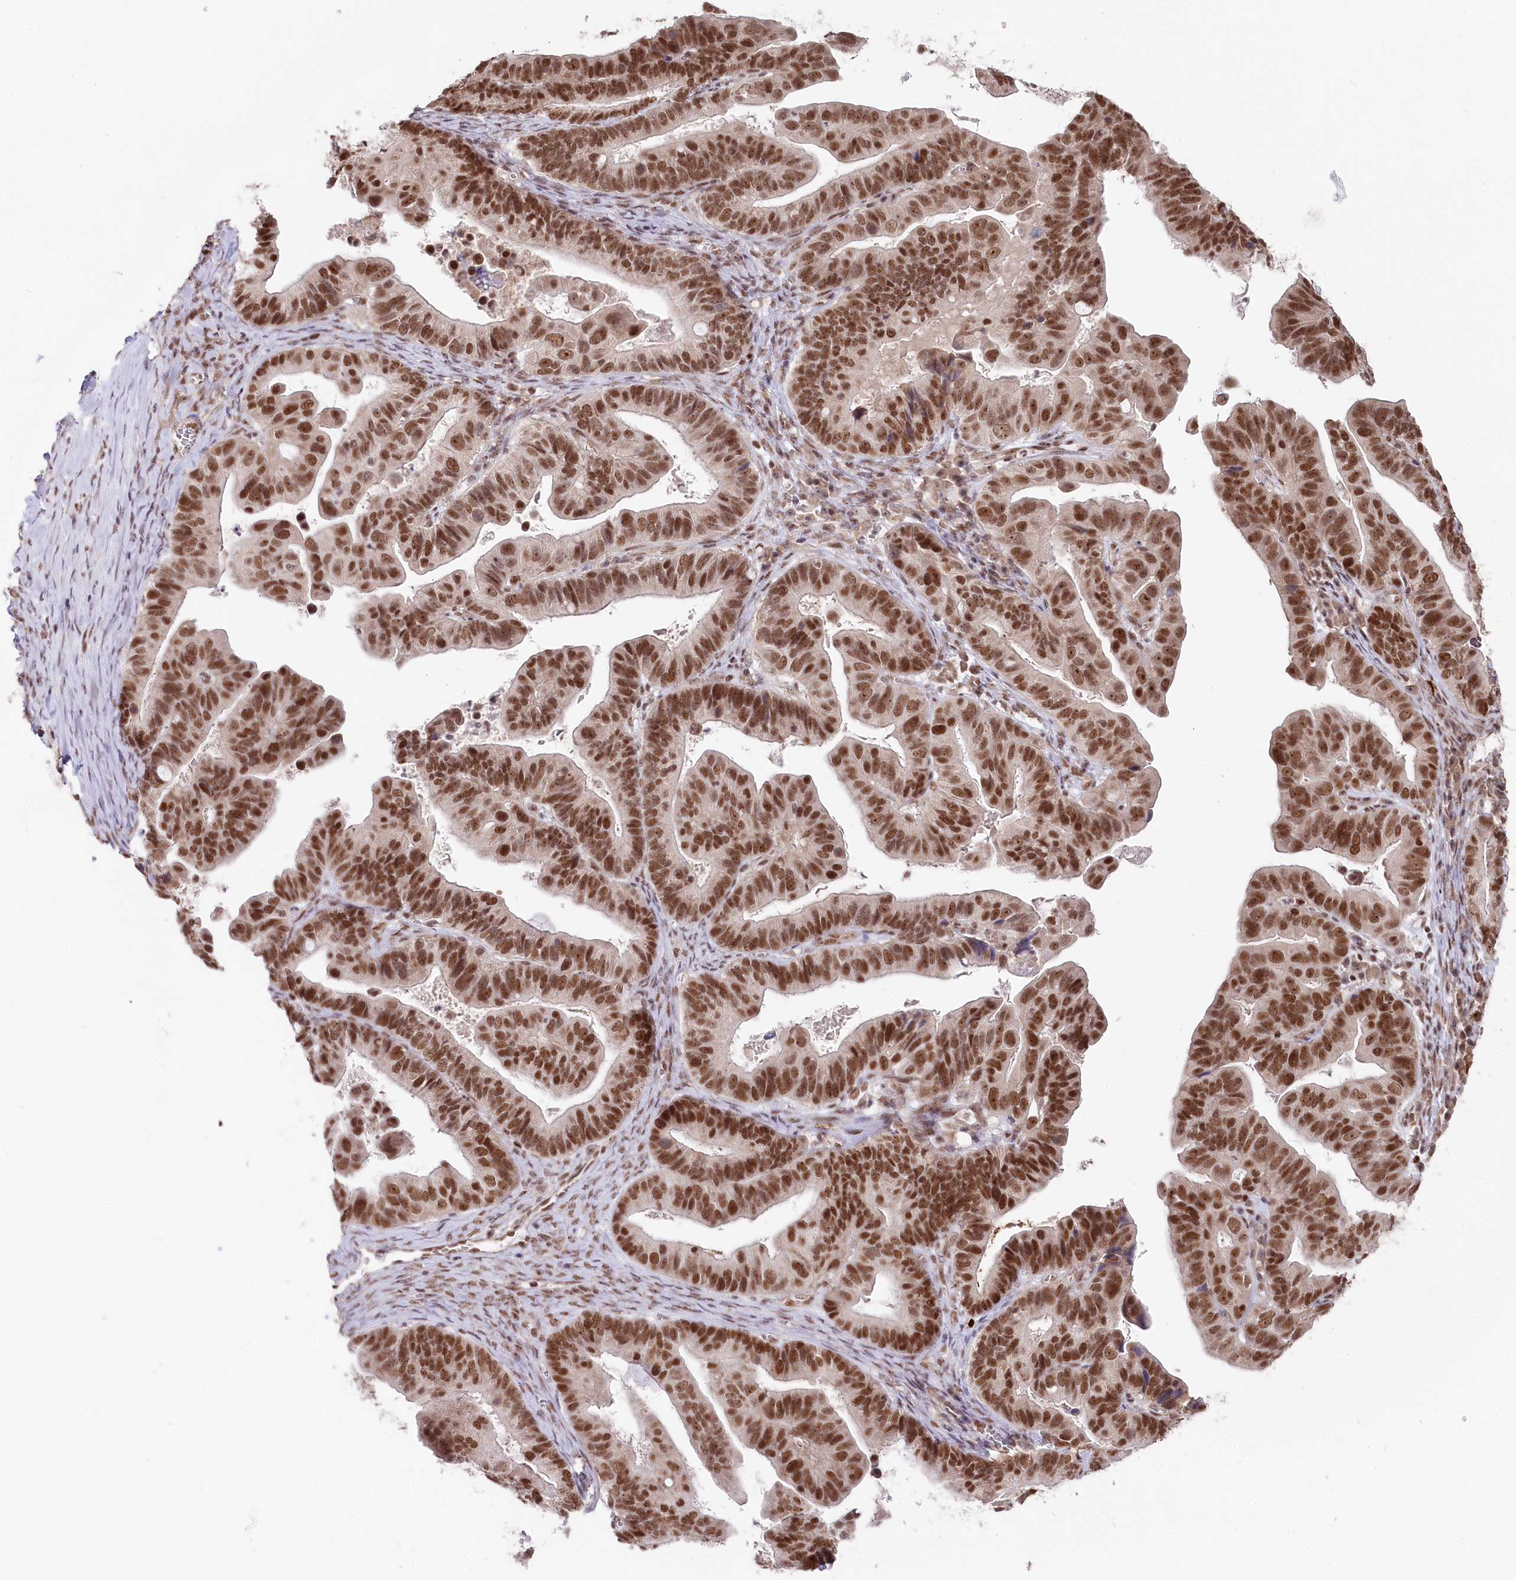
{"staining": {"intensity": "strong", "quantity": ">75%", "location": "nuclear"}, "tissue": "ovarian cancer", "cell_type": "Tumor cells", "image_type": "cancer", "snomed": [{"axis": "morphology", "description": "Cystadenocarcinoma, serous, NOS"}, {"axis": "topography", "description": "Ovary"}], "caption": "Immunohistochemical staining of human ovarian cancer (serous cystadenocarcinoma) exhibits strong nuclear protein expression in about >75% of tumor cells.", "gene": "CGGBP1", "patient": {"sex": "female", "age": 56}}